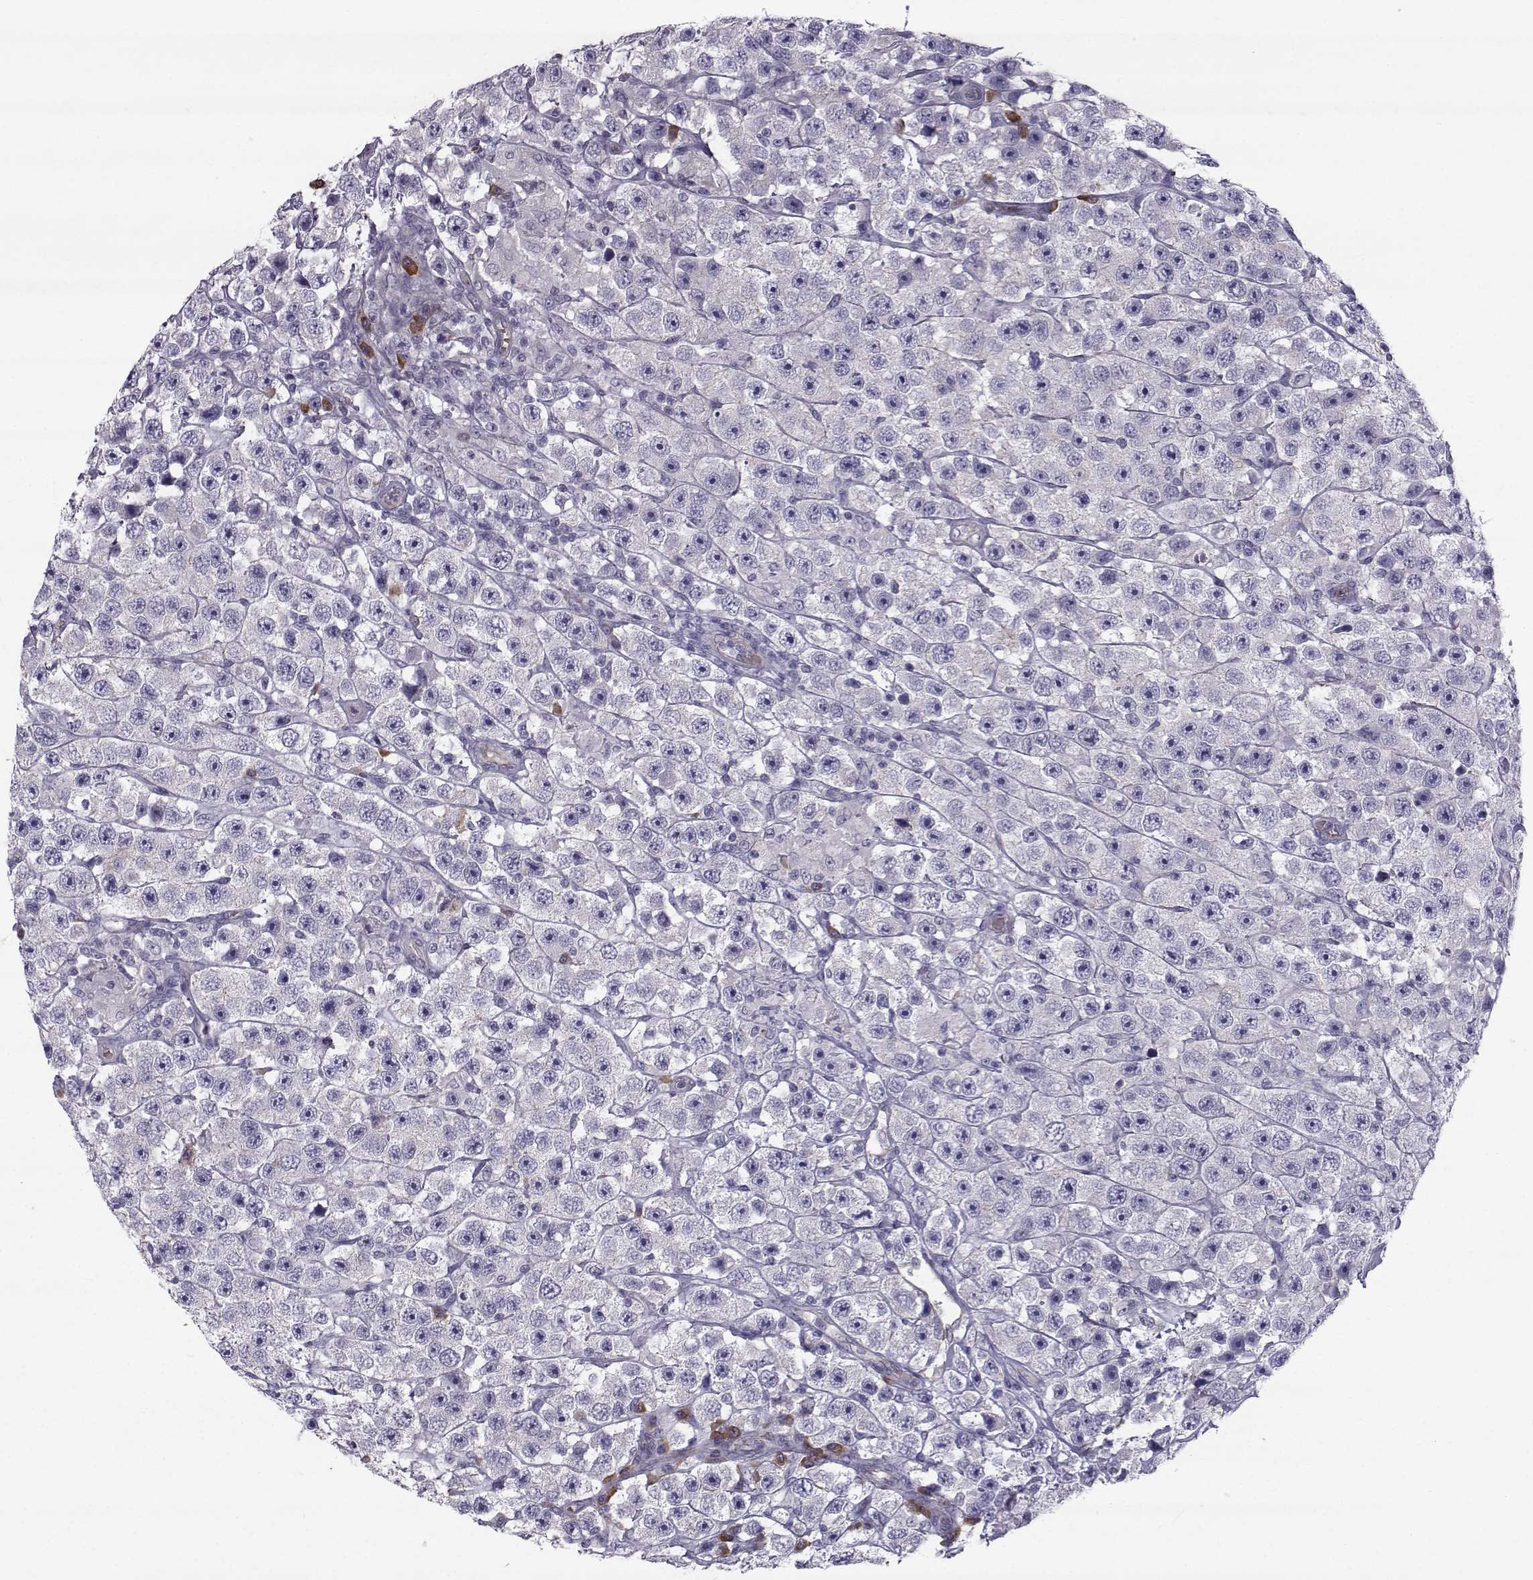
{"staining": {"intensity": "weak", "quantity": "<25%", "location": "cytoplasmic/membranous"}, "tissue": "testis cancer", "cell_type": "Tumor cells", "image_type": "cancer", "snomed": [{"axis": "morphology", "description": "Seminoma, NOS"}, {"axis": "topography", "description": "Testis"}], "caption": "Immunohistochemistry (IHC) photomicrograph of testis seminoma stained for a protein (brown), which demonstrates no staining in tumor cells.", "gene": "QPCT", "patient": {"sex": "male", "age": 45}}